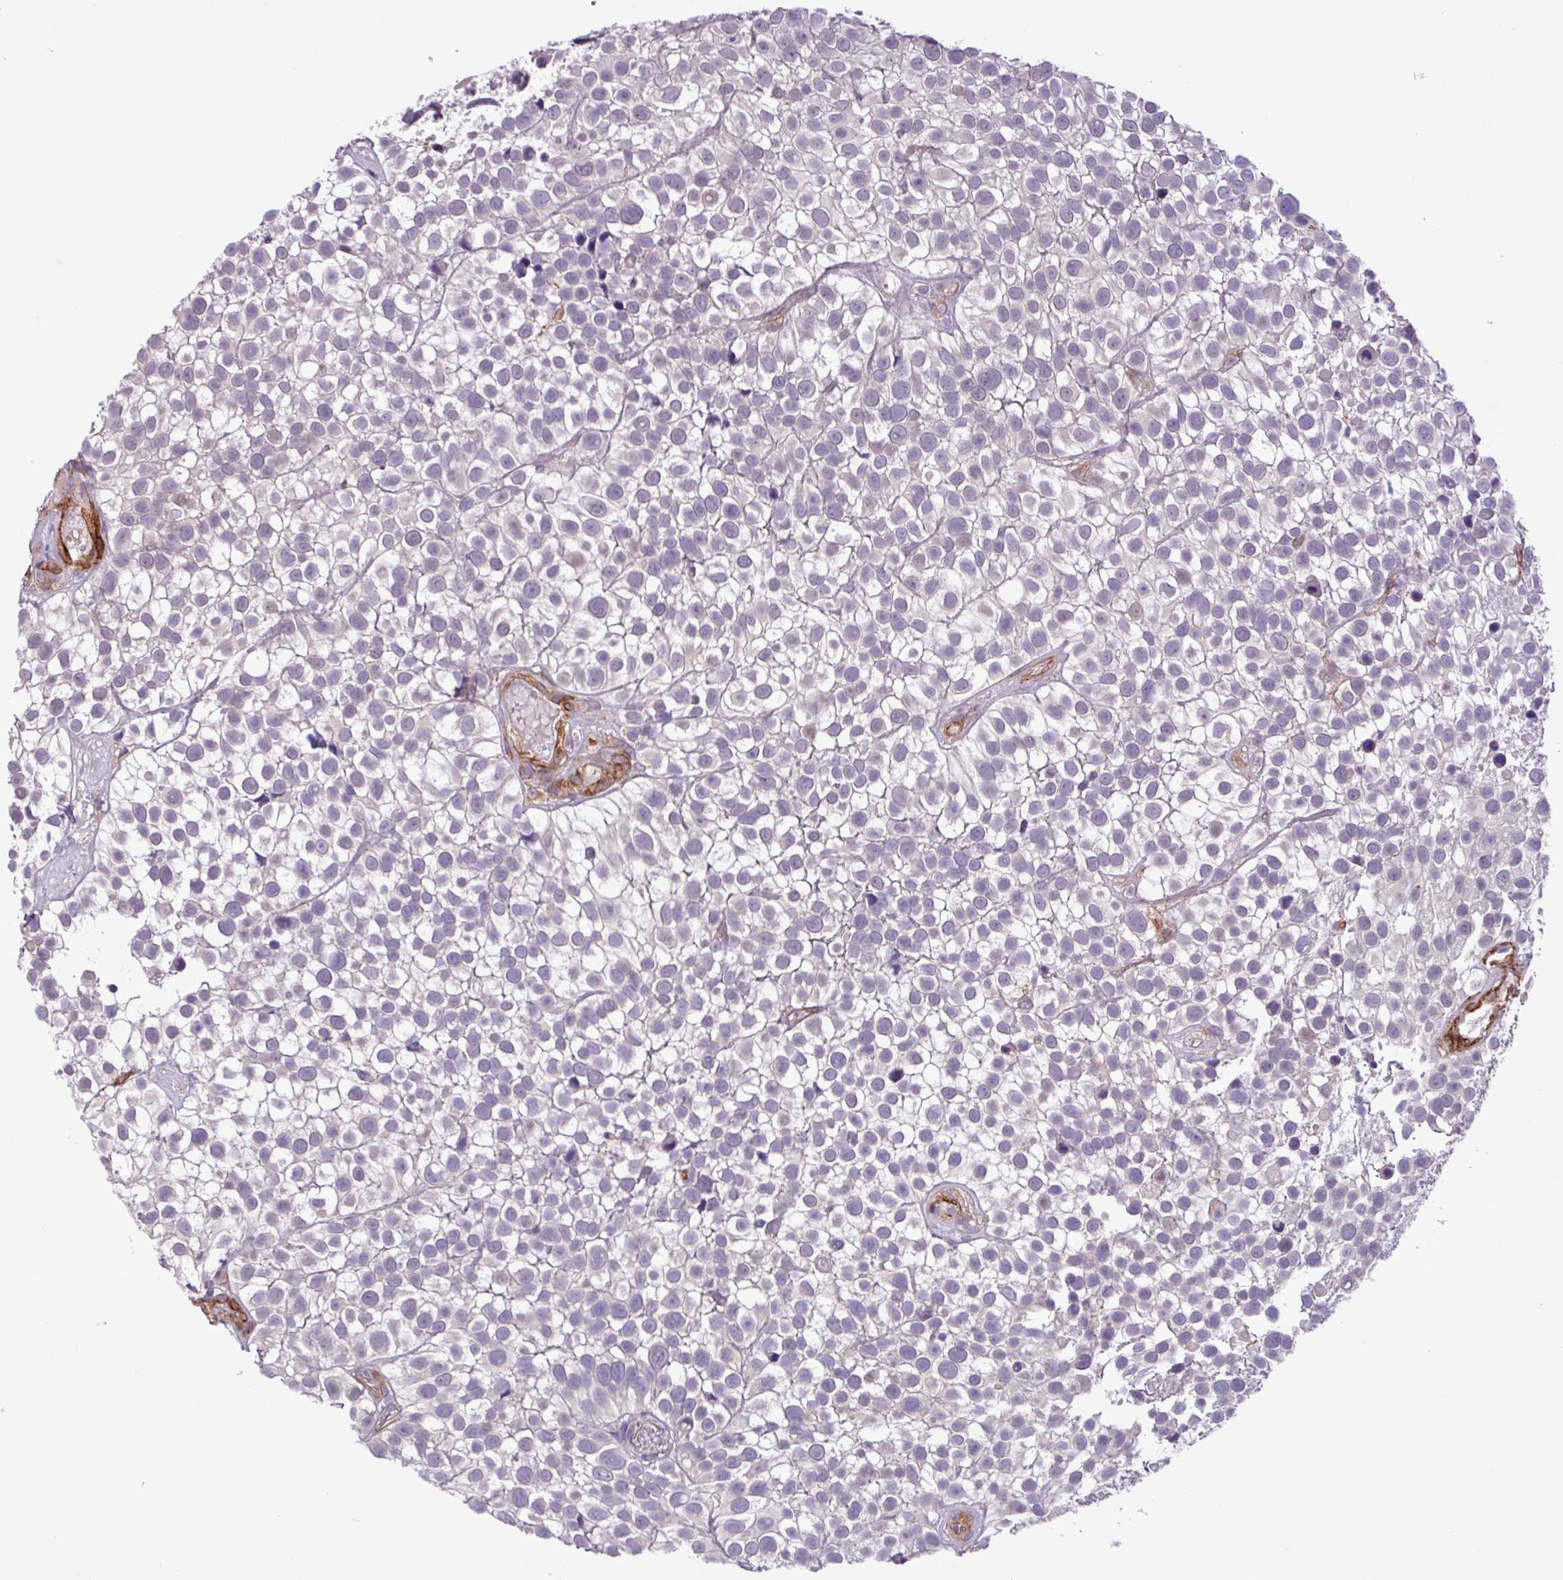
{"staining": {"intensity": "negative", "quantity": "none", "location": "none"}, "tissue": "urothelial cancer", "cell_type": "Tumor cells", "image_type": "cancer", "snomed": [{"axis": "morphology", "description": "Urothelial carcinoma, High grade"}, {"axis": "topography", "description": "Urinary bladder"}], "caption": "Immunohistochemistry image of neoplastic tissue: urothelial cancer stained with DAB reveals no significant protein positivity in tumor cells.", "gene": "CD248", "patient": {"sex": "male", "age": 56}}